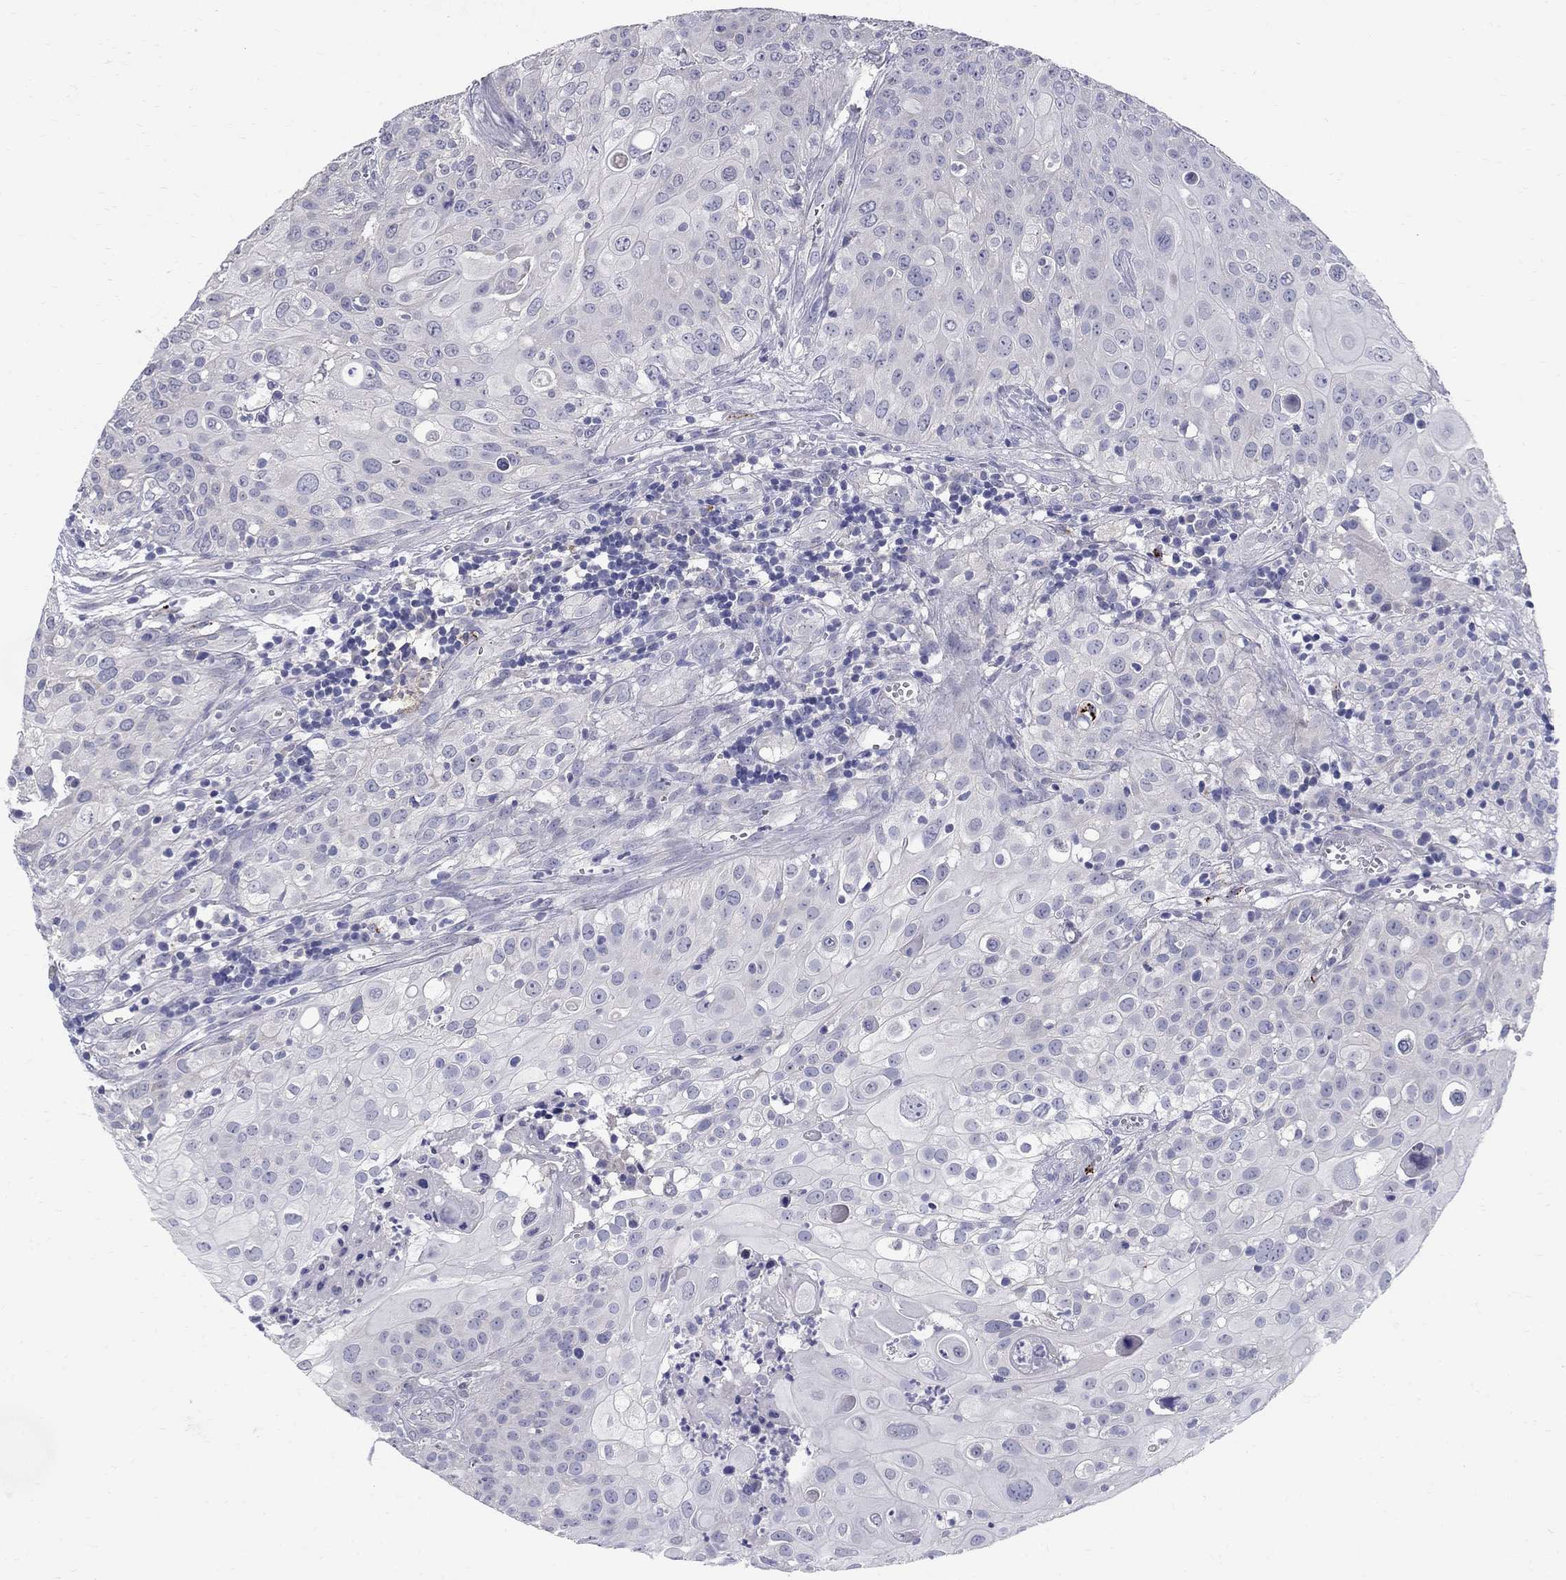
{"staining": {"intensity": "negative", "quantity": "none", "location": "none"}, "tissue": "urothelial cancer", "cell_type": "Tumor cells", "image_type": "cancer", "snomed": [{"axis": "morphology", "description": "Urothelial carcinoma, High grade"}, {"axis": "topography", "description": "Urinary bladder"}], "caption": "DAB immunohistochemical staining of urothelial cancer shows no significant staining in tumor cells.", "gene": "TP53TG5", "patient": {"sex": "female", "age": 79}}